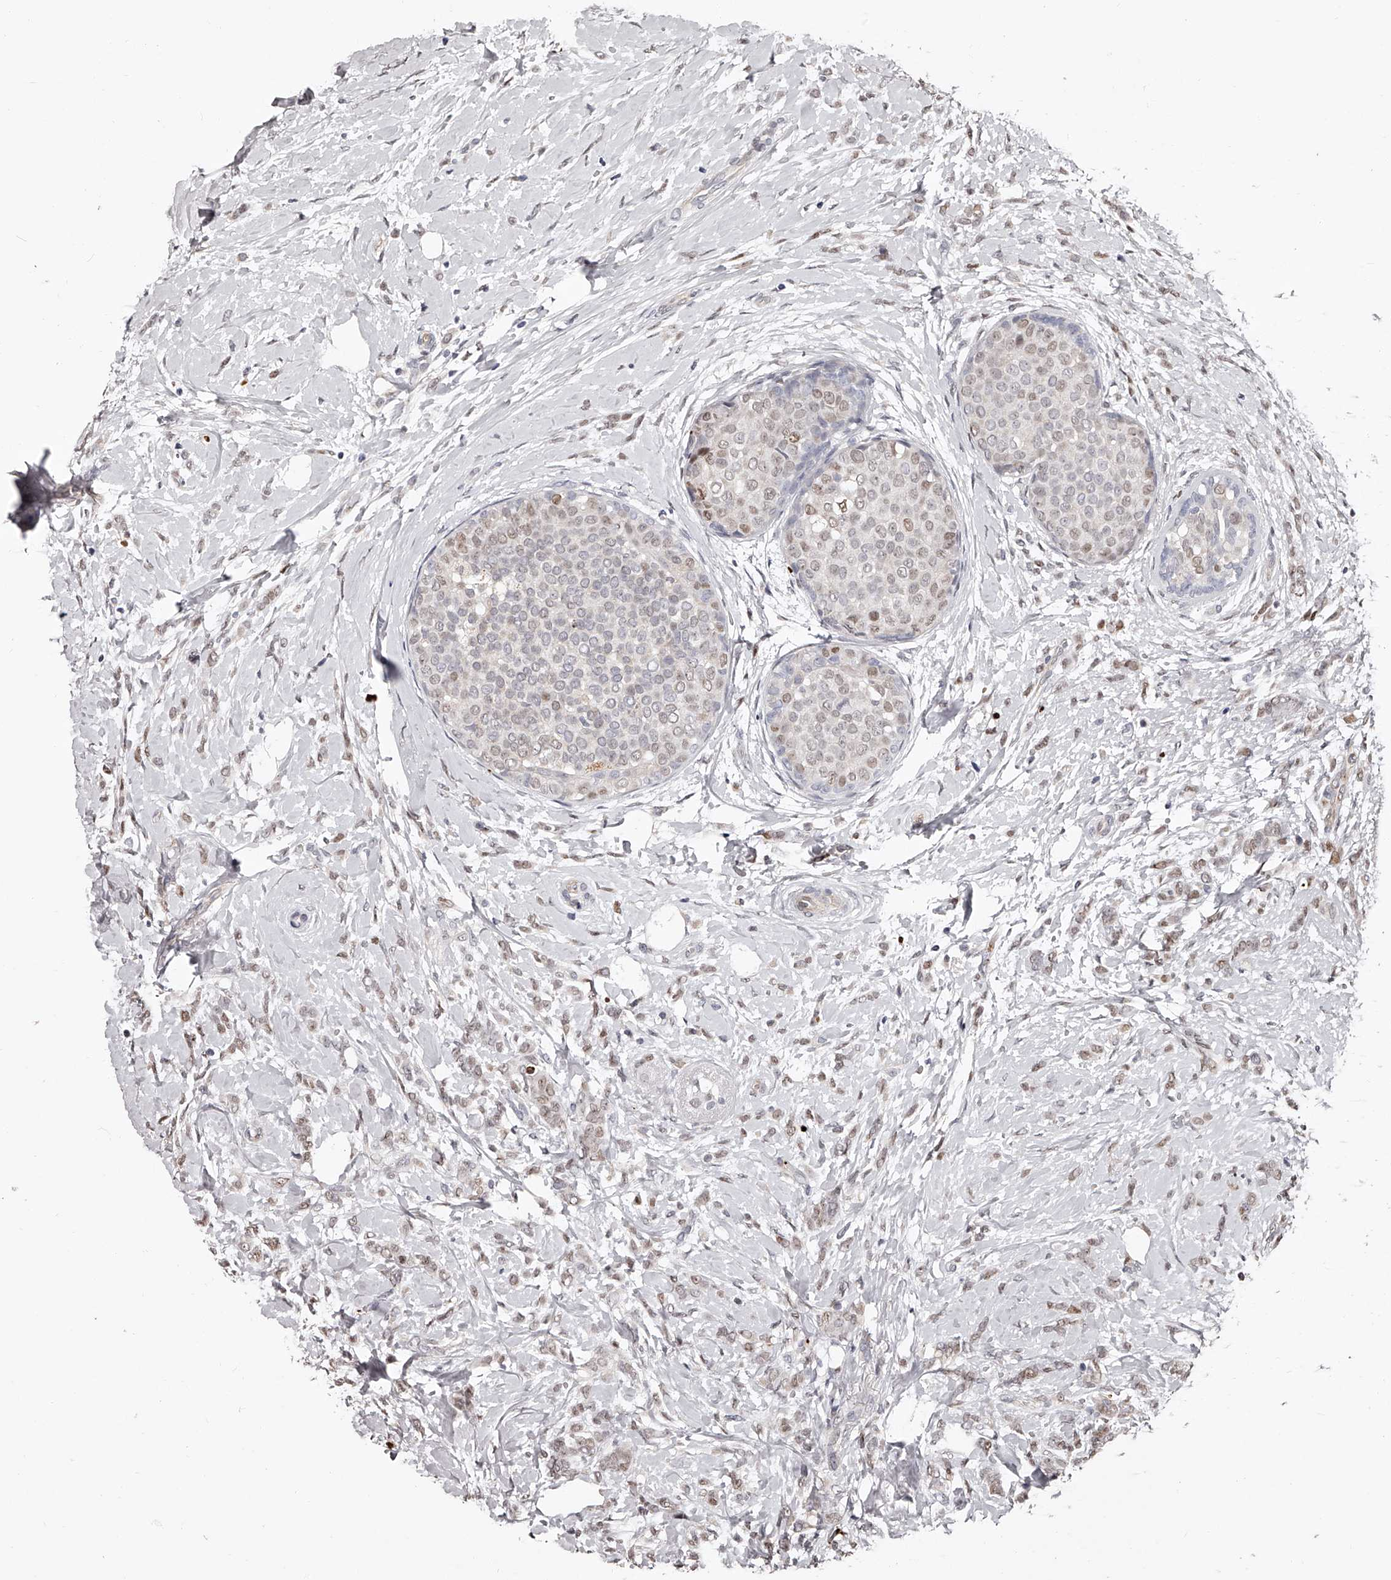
{"staining": {"intensity": "weak", "quantity": ">75%", "location": "nuclear"}, "tissue": "breast cancer", "cell_type": "Tumor cells", "image_type": "cancer", "snomed": [{"axis": "morphology", "description": "Lobular carcinoma, in situ"}, {"axis": "morphology", "description": "Lobular carcinoma"}, {"axis": "topography", "description": "Breast"}], "caption": "Protein staining reveals weak nuclear positivity in approximately >75% of tumor cells in breast cancer.", "gene": "URGCP", "patient": {"sex": "female", "age": 41}}